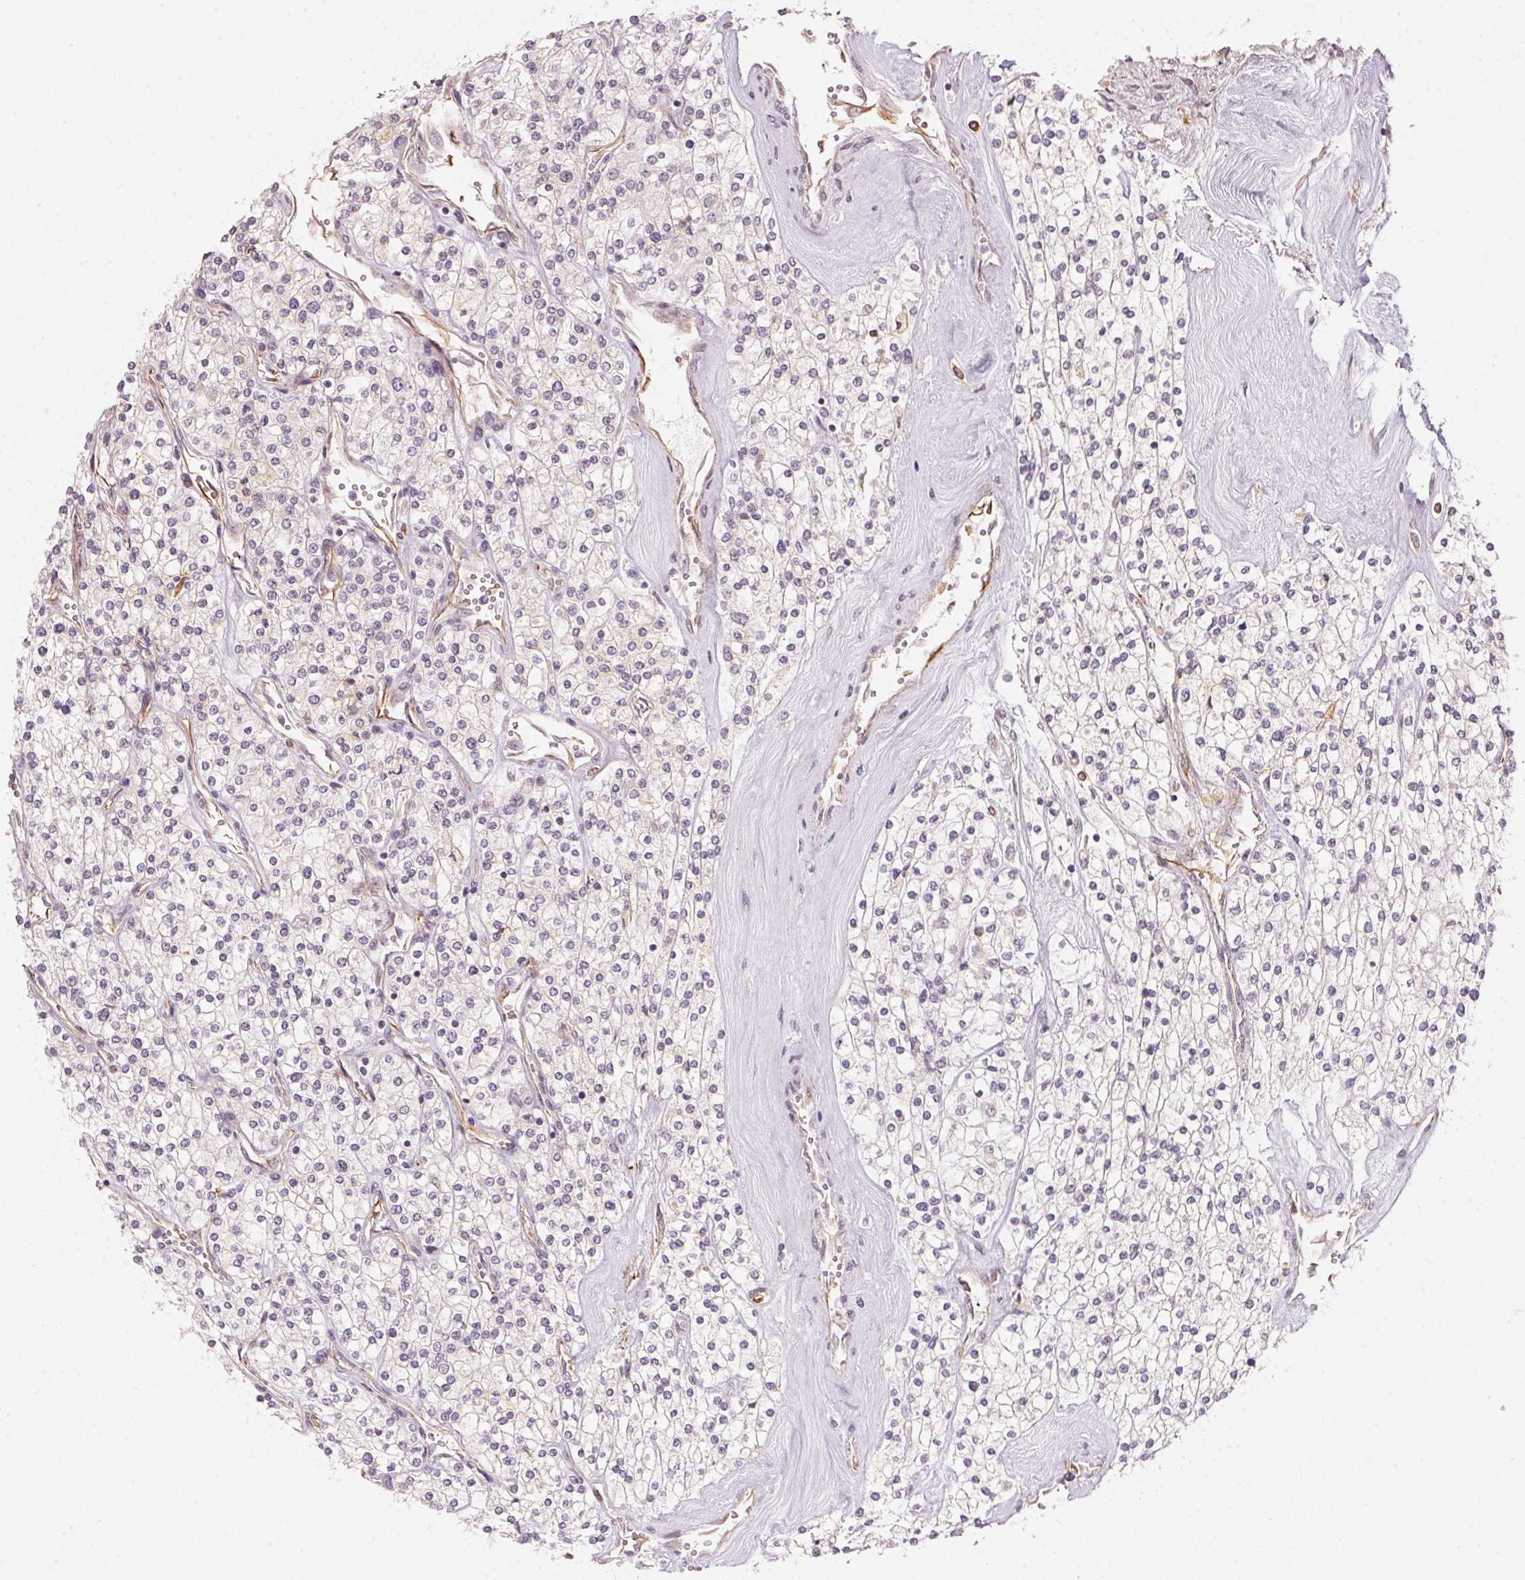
{"staining": {"intensity": "negative", "quantity": "none", "location": "none"}, "tissue": "renal cancer", "cell_type": "Tumor cells", "image_type": "cancer", "snomed": [{"axis": "morphology", "description": "Adenocarcinoma, NOS"}, {"axis": "topography", "description": "Kidney"}], "caption": "High magnification brightfield microscopy of adenocarcinoma (renal) stained with DAB (3,3'-diaminobenzidine) (brown) and counterstained with hematoxylin (blue): tumor cells show no significant staining.", "gene": "FOXR2", "patient": {"sex": "male", "age": 80}}